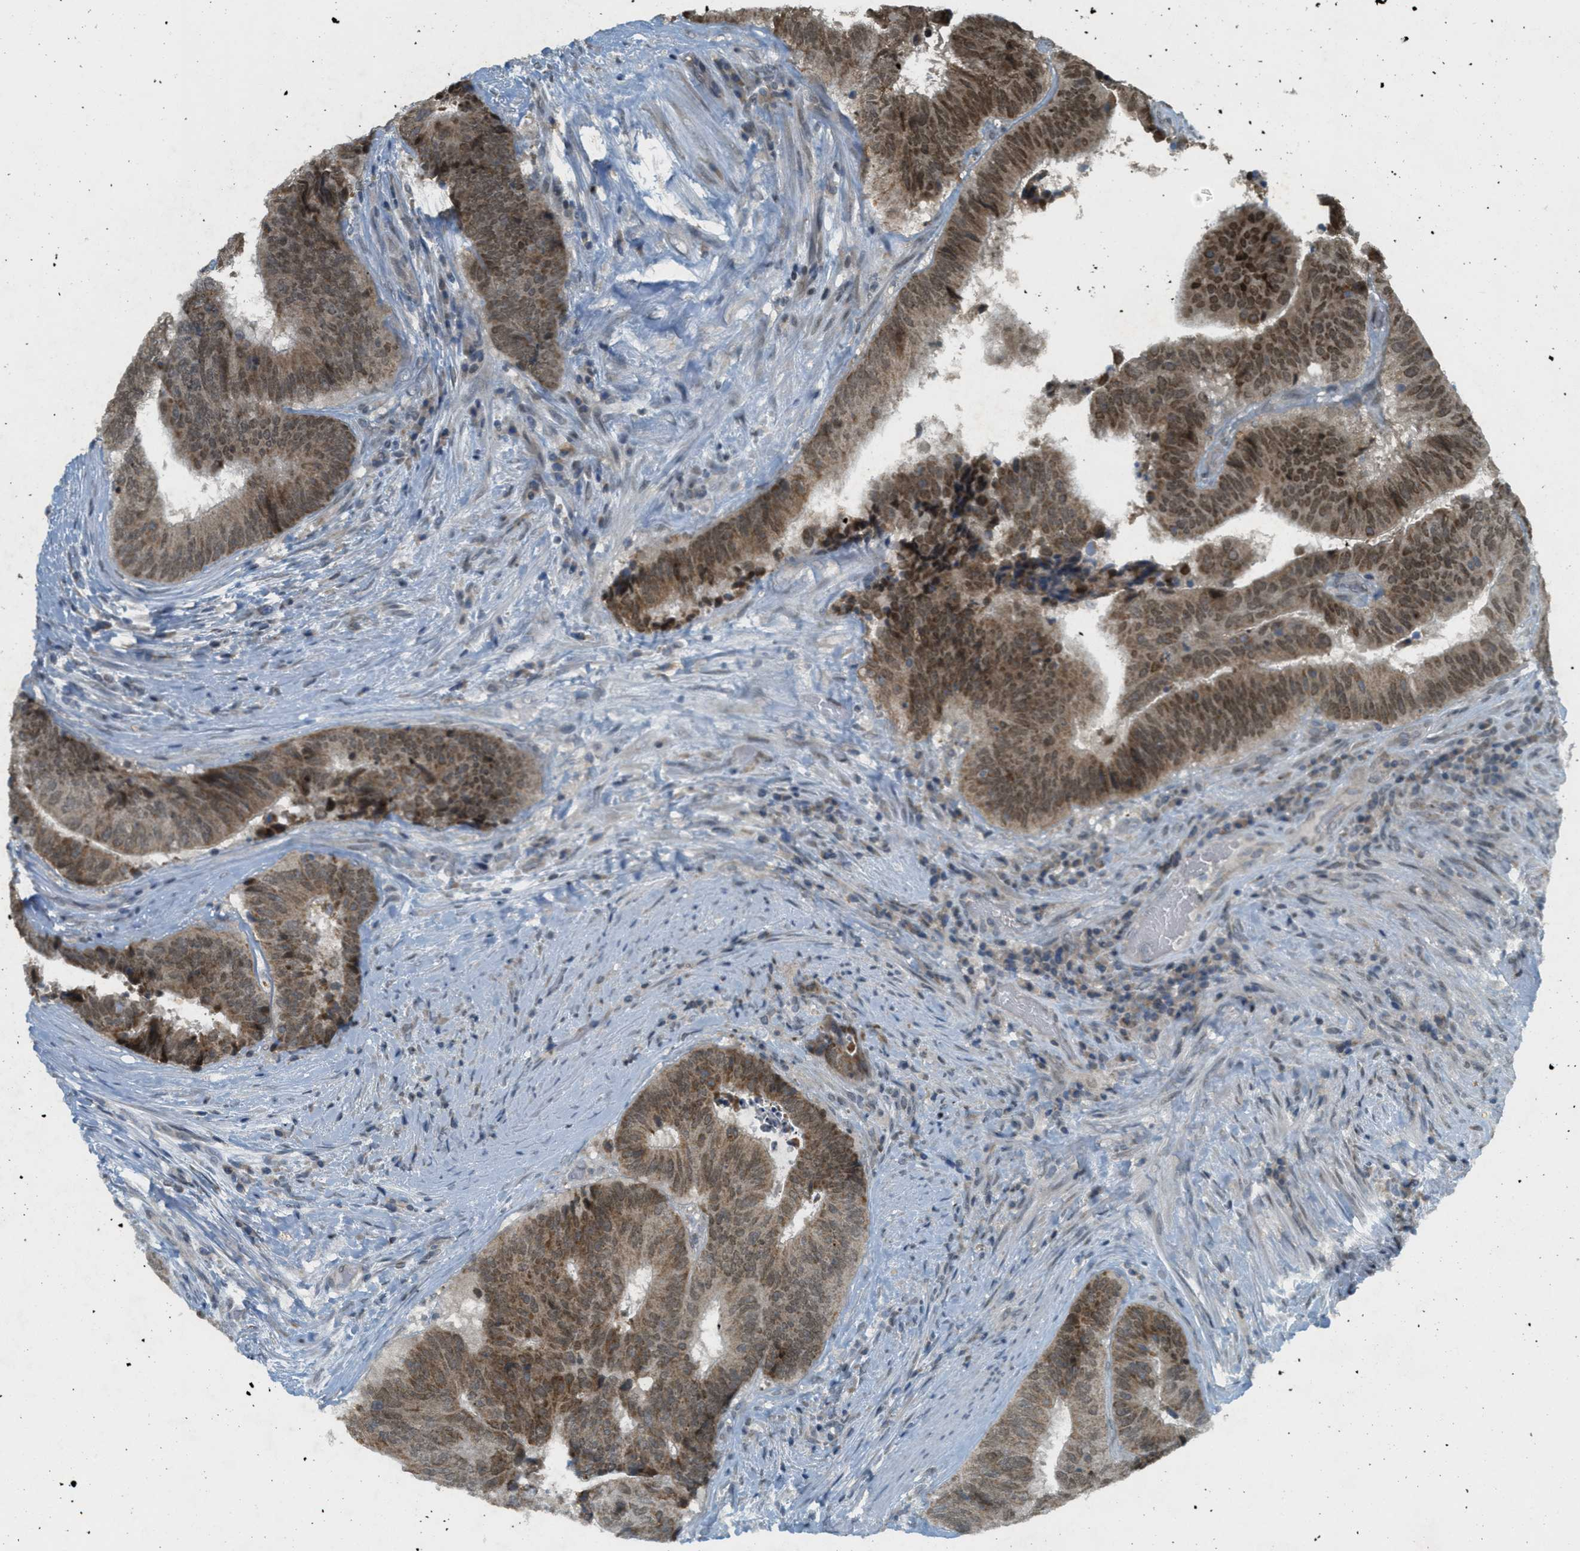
{"staining": {"intensity": "weak", "quantity": ">75%", "location": "cytoplasmic/membranous,nuclear"}, "tissue": "colorectal cancer", "cell_type": "Tumor cells", "image_type": "cancer", "snomed": [{"axis": "morphology", "description": "Adenocarcinoma, NOS"}, {"axis": "topography", "description": "Rectum"}], "caption": "High-power microscopy captured an IHC micrograph of colorectal cancer, revealing weak cytoplasmic/membranous and nuclear positivity in about >75% of tumor cells.", "gene": "TCF20", "patient": {"sex": "male", "age": 72}}